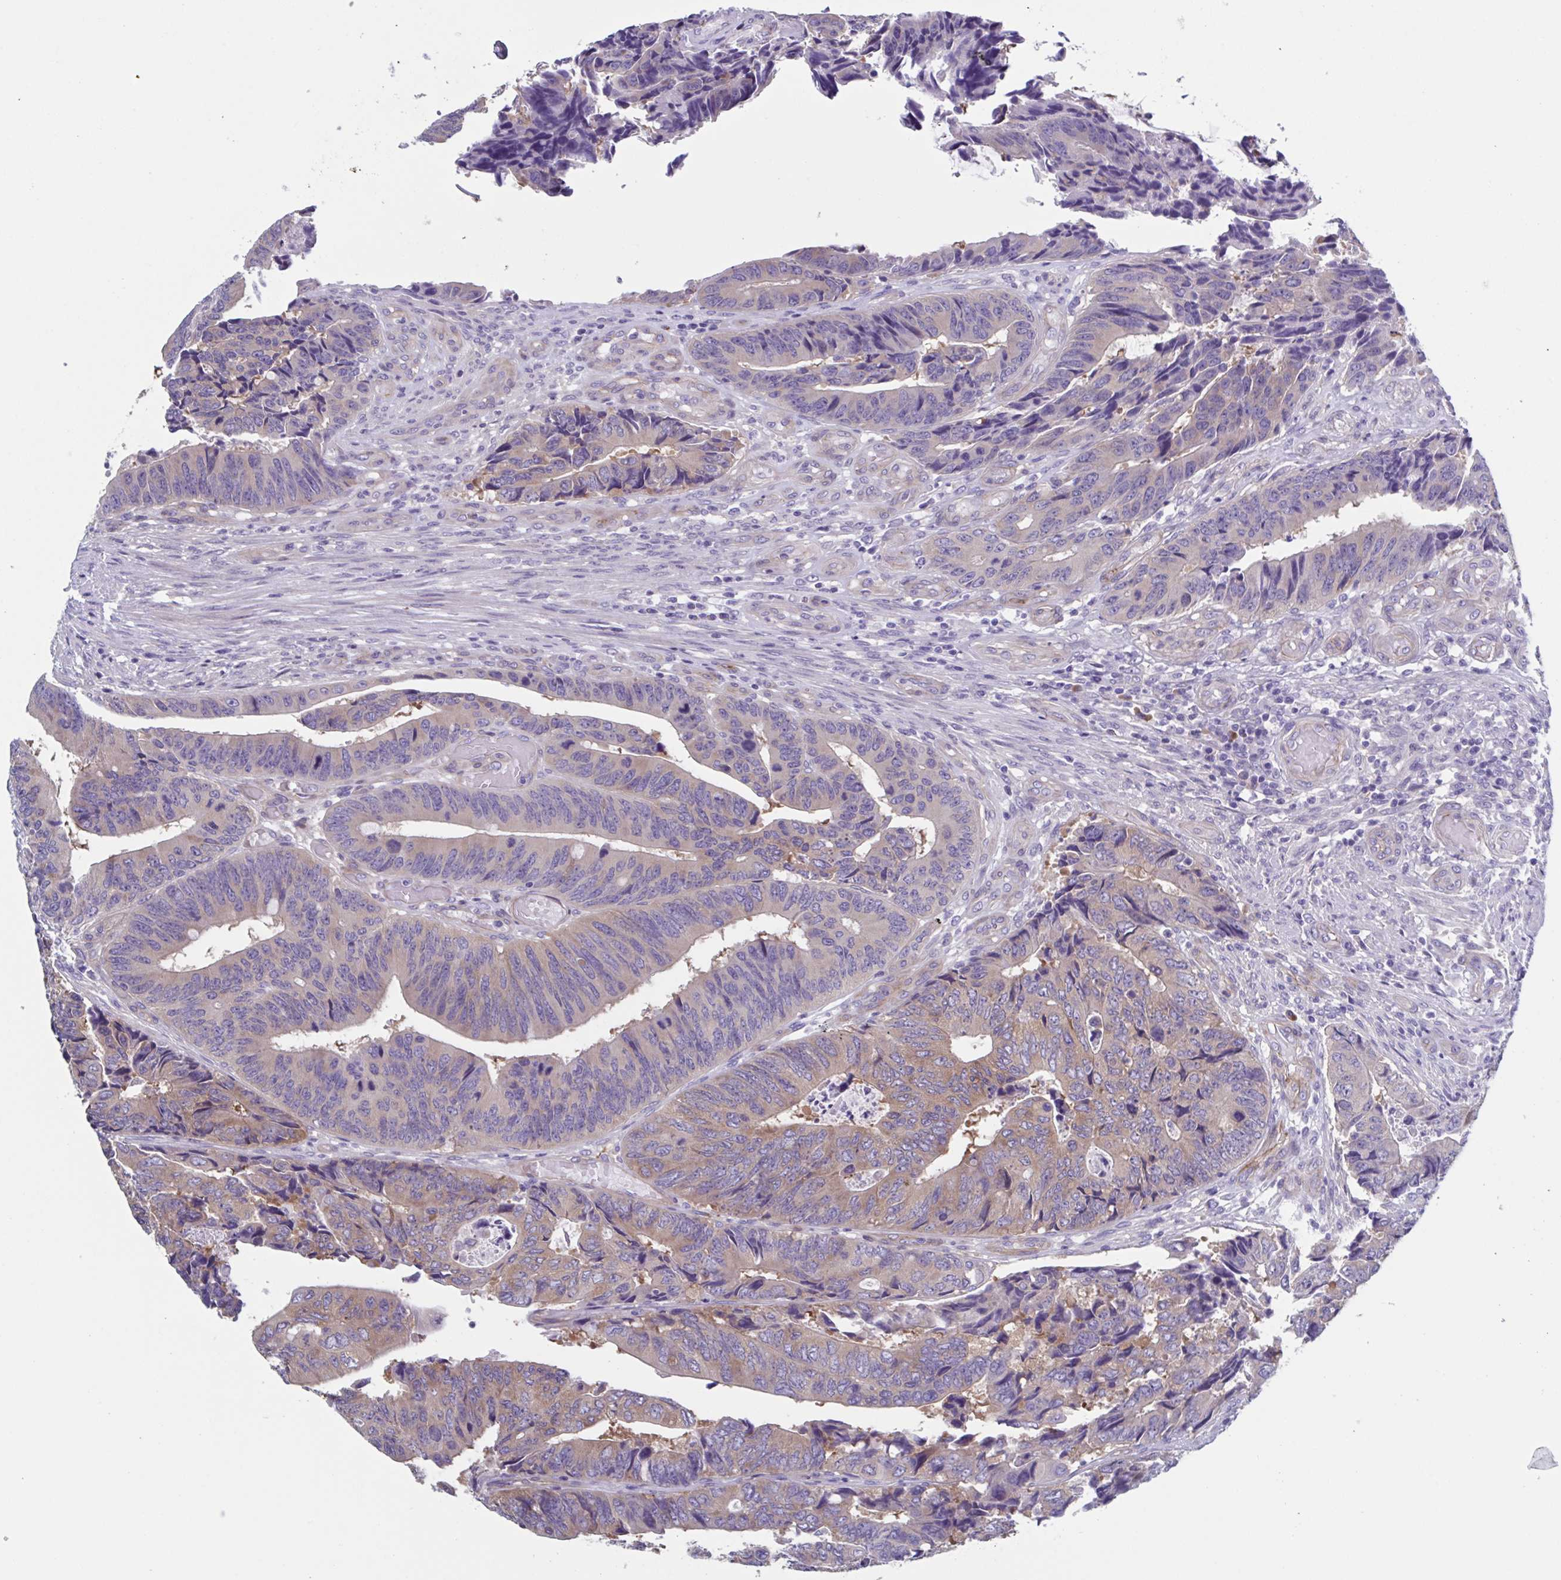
{"staining": {"intensity": "weak", "quantity": "25%-75%", "location": "cytoplasmic/membranous"}, "tissue": "colorectal cancer", "cell_type": "Tumor cells", "image_type": "cancer", "snomed": [{"axis": "morphology", "description": "Adenocarcinoma, NOS"}, {"axis": "topography", "description": "Colon"}], "caption": "IHC of adenocarcinoma (colorectal) reveals low levels of weak cytoplasmic/membranous positivity in about 25%-75% of tumor cells.", "gene": "LPIN3", "patient": {"sex": "male", "age": 87}}